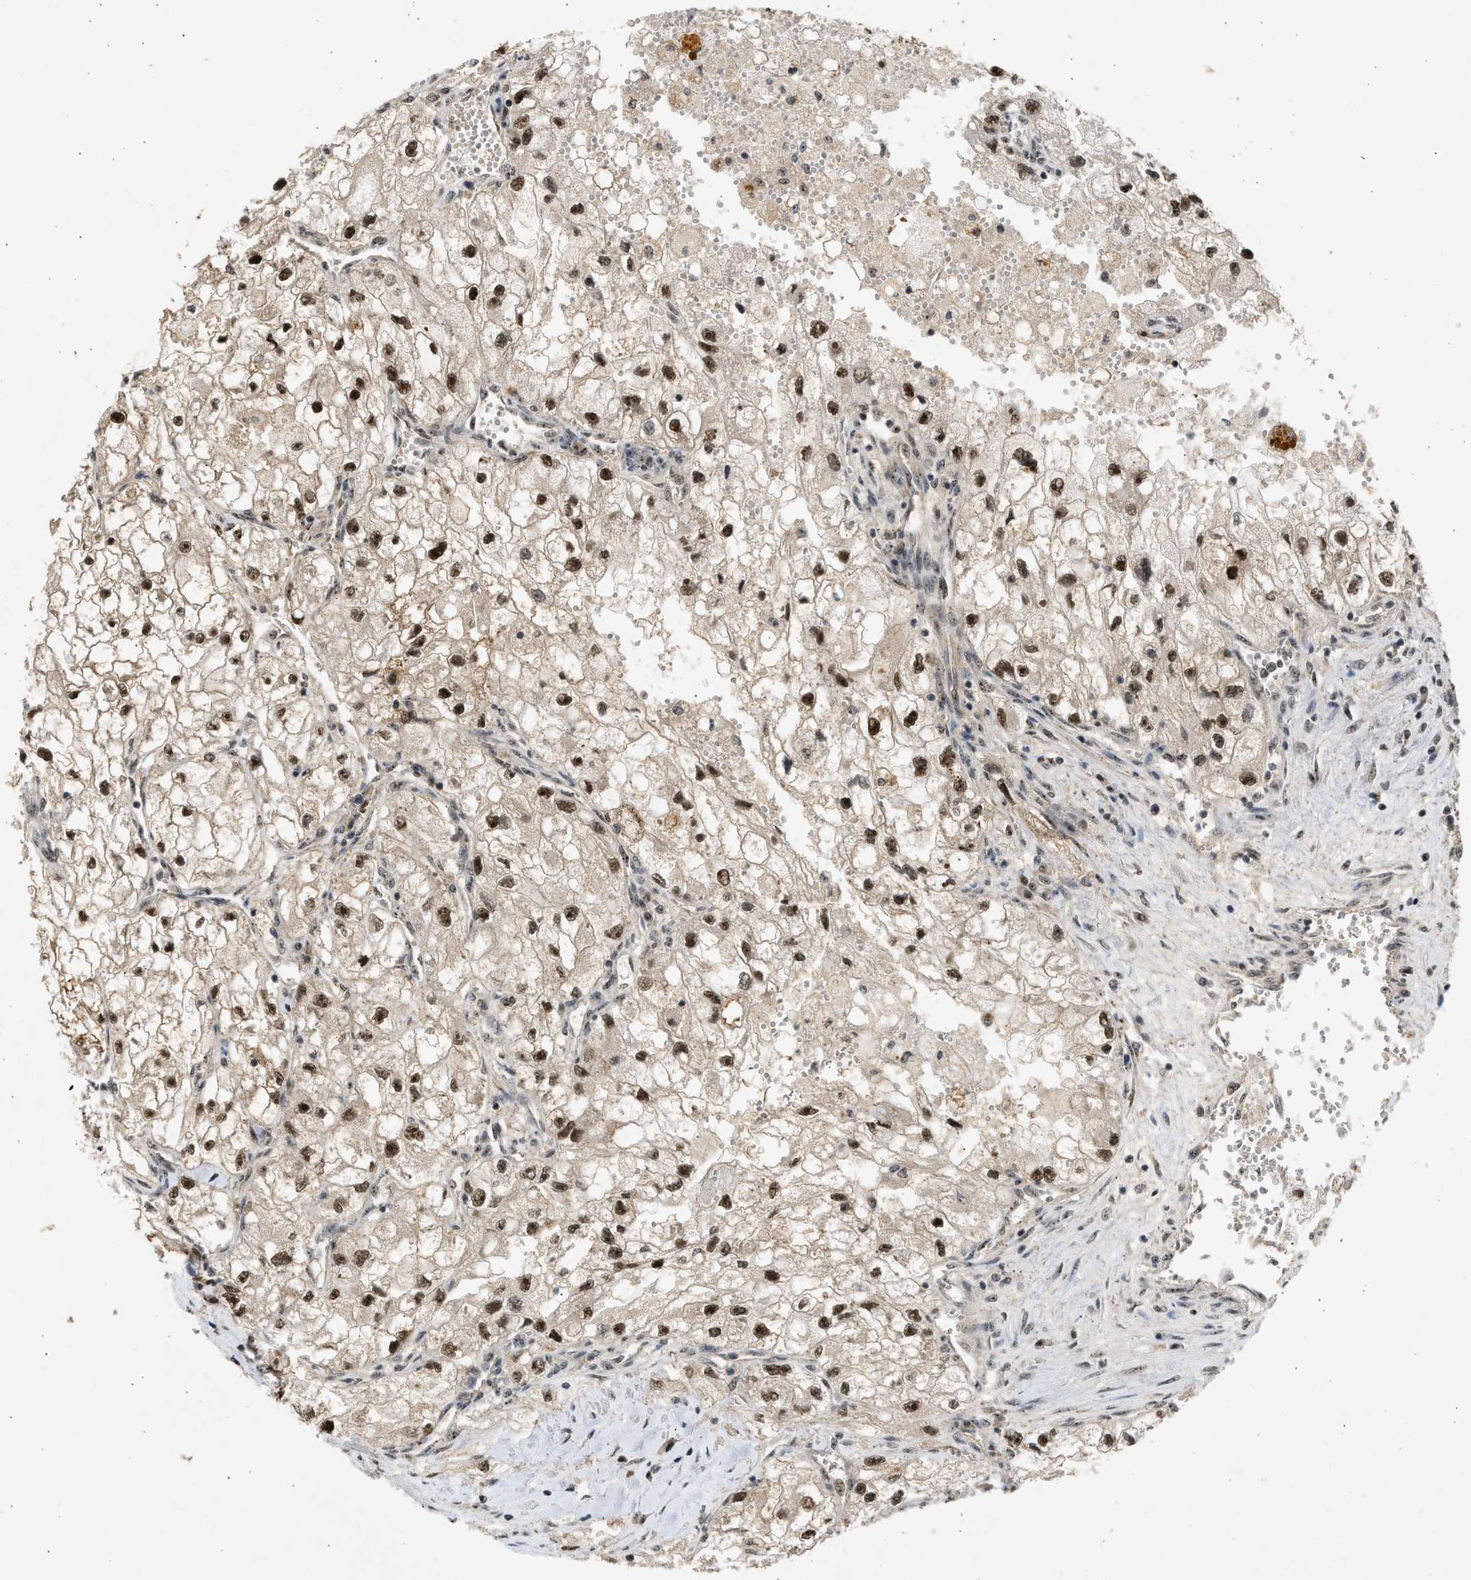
{"staining": {"intensity": "strong", "quantity": ">75%", "location": "nuclear"}, "tissue": "renal cancer", "cell_type": "Tumor cells", "image_type": "cancer", "snomed": [{"axis": "morphology", "description": "Adenocarcinoma, NOS"}, {"axis": "topography", "description": "Kidney"}], "caption": "DAB immunohistochemical staining of renal adenocarcinoma displays strong nuclear protein positivity in approximately >75% of tumor cells. The staining was performed using DAB (3,3'-diaminobenzidine) to visualize the protein expression in brown, while the nuclei were stained in blue with hematoxylin (Magnification: 20x).", "gene": "TFDP2", "patient": {"sex": "female", "age": 70}}